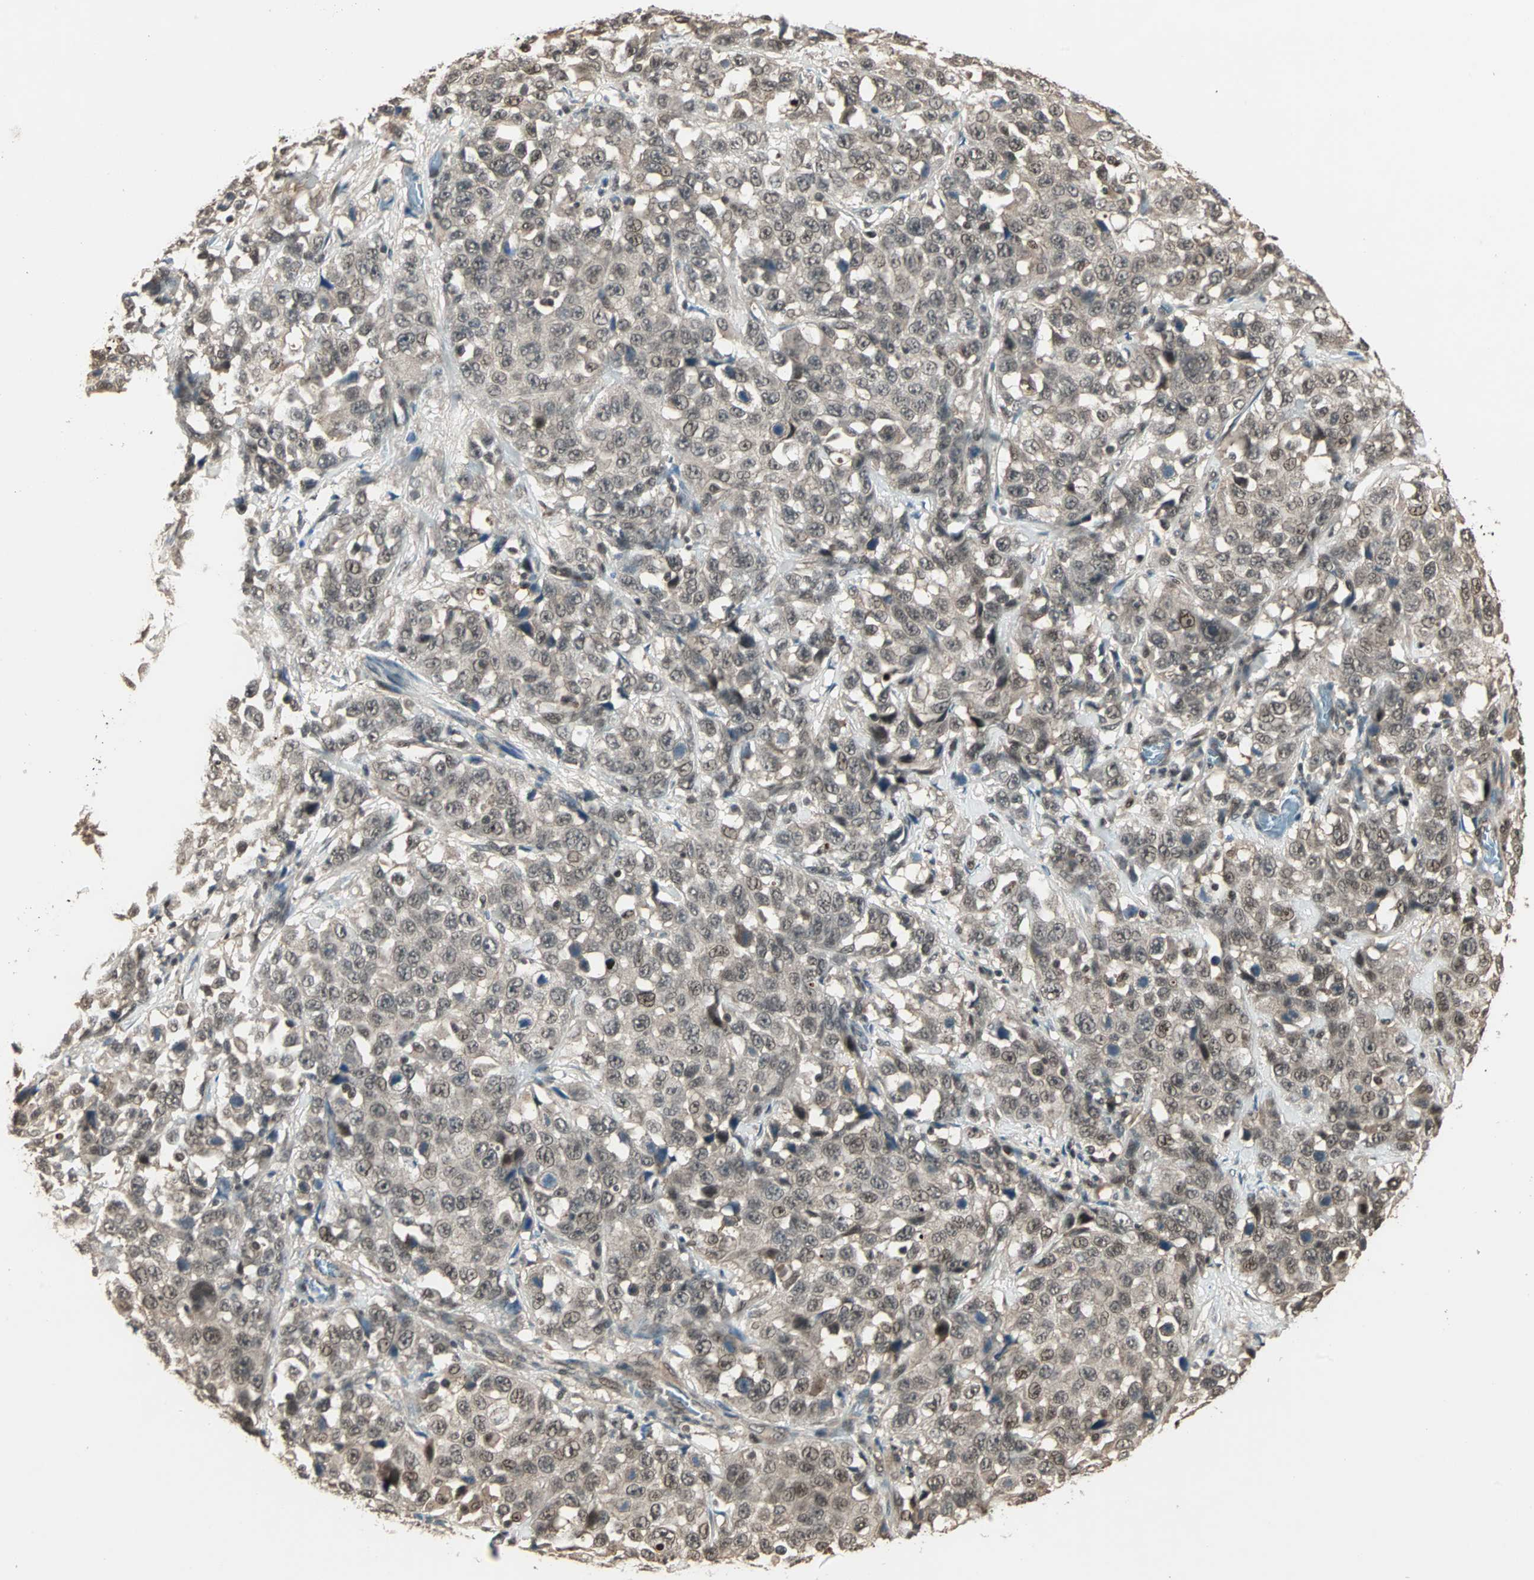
{"staining": {"intensity": "weak", "quantity": ">75%", "location": "nuclear"}, "tissue": "stomach cancer", "cell_type": "Tumor cells", "image_type": "cancer", "snomed": [{"axis": "morphology", "description": "Normal tissue, NOS"}, {"axis": "morphology", "description": "Adenocarcinoma, NOS"}, {"axis": "topography", "description": "Stomach"}], "caption": "Human adenocarcinoma (stomach) stained with a brown dye shows weak nuclear positive positivity in approximately >75% of tumor cells.", "gene": "ZNF701", "patient": {"sex": "male", "age": 48}}